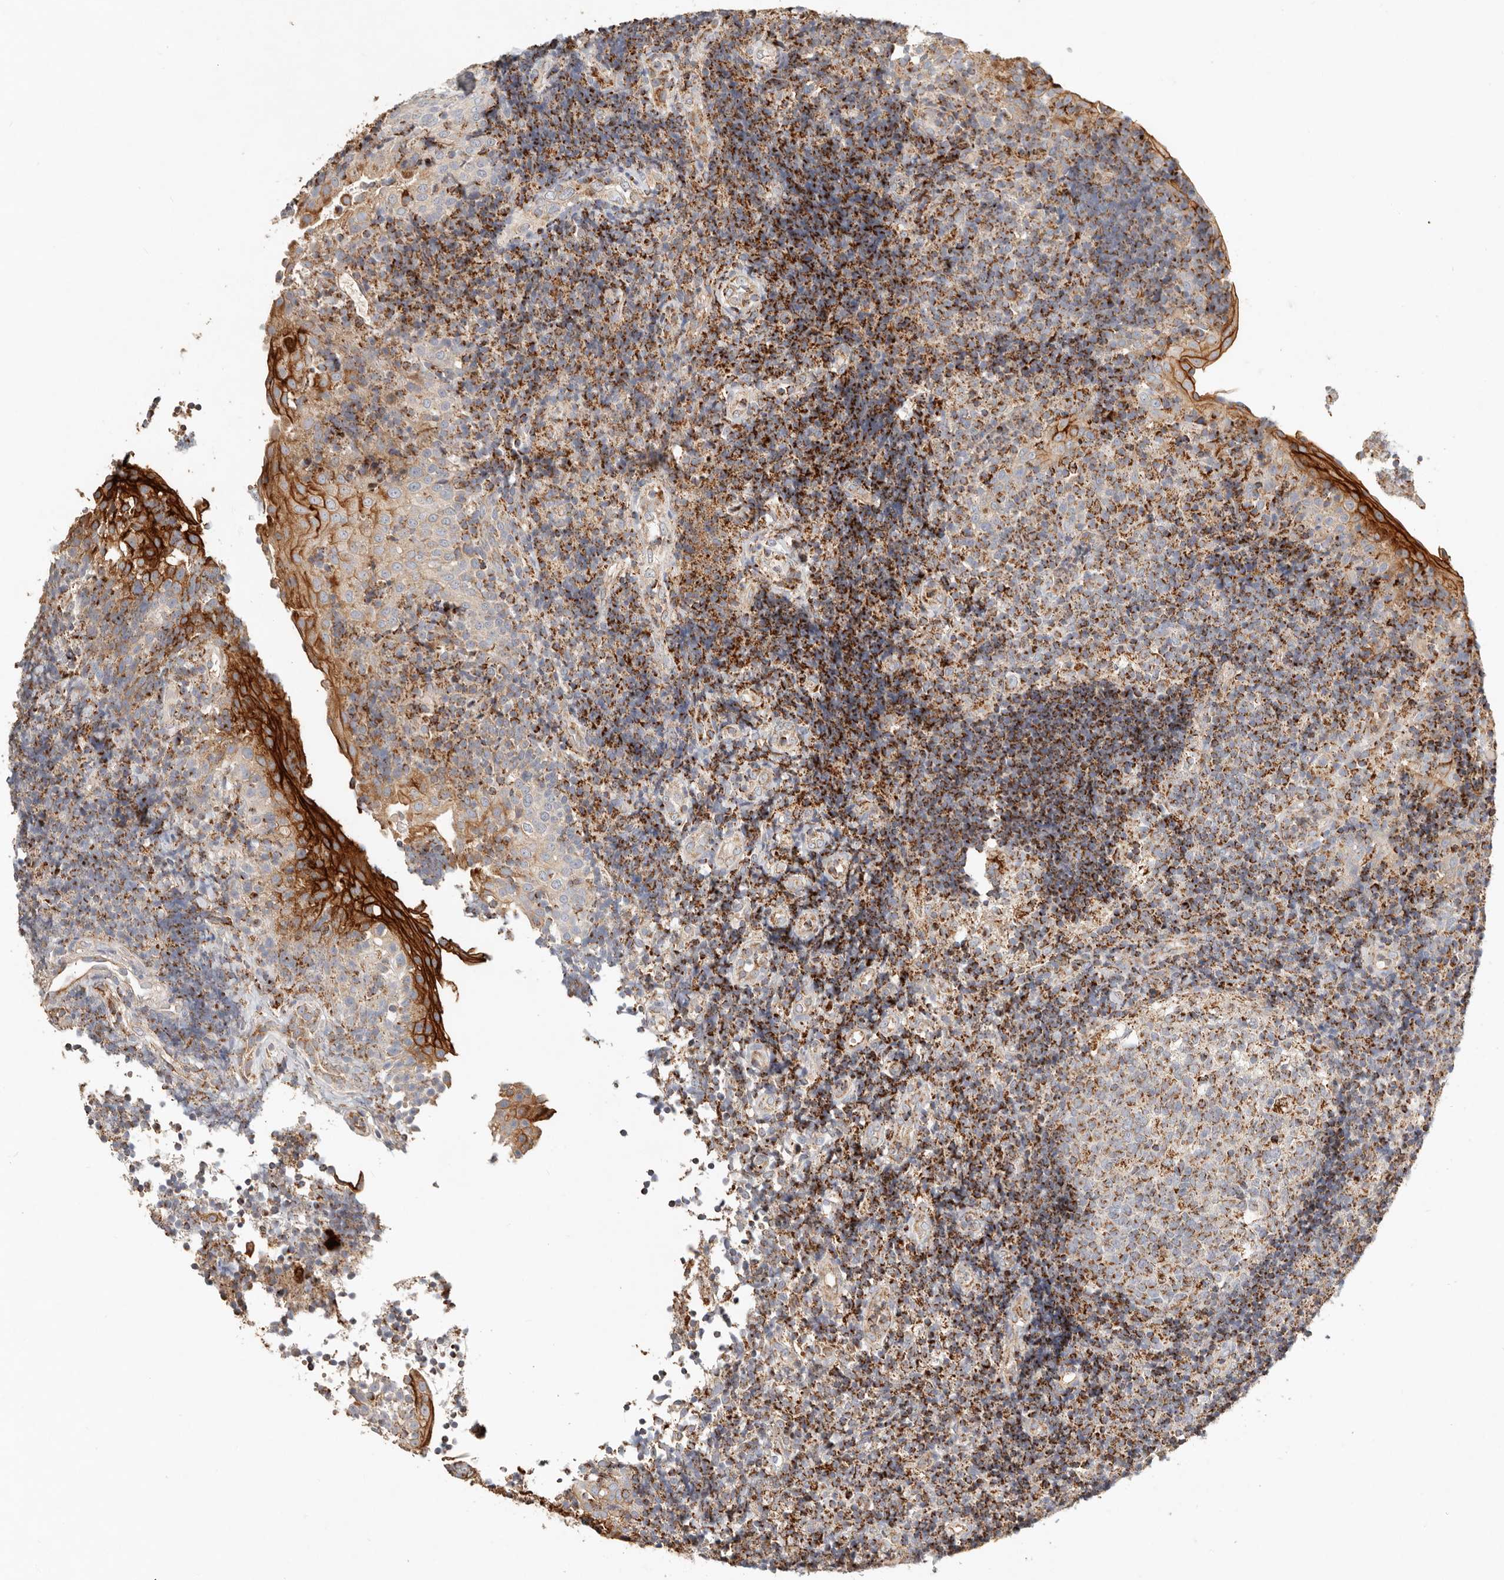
{"staining": {"intensity": "strong", "quantity": "25%-75%", "location": "cytoplasmic/membranous"}, "tissue": "tonsil", "cell_type": "Germinal center cells", "image_type": "normal", "snomed": [{"axis": "morphology", "description": "Normal tissue, NOS"}, {"axis": "topography", "description": "Tonsil"}], "caption": "A high-resolution photomicrograph shows immunohistochemistry staining of benign tonsil, which demonstrates strong cytoplasmic/membranous positivity in about 25%-75% of germinal center cells.", "gene": "ARHGEF10L", "patient": {"sex": "female", "age": 40}}